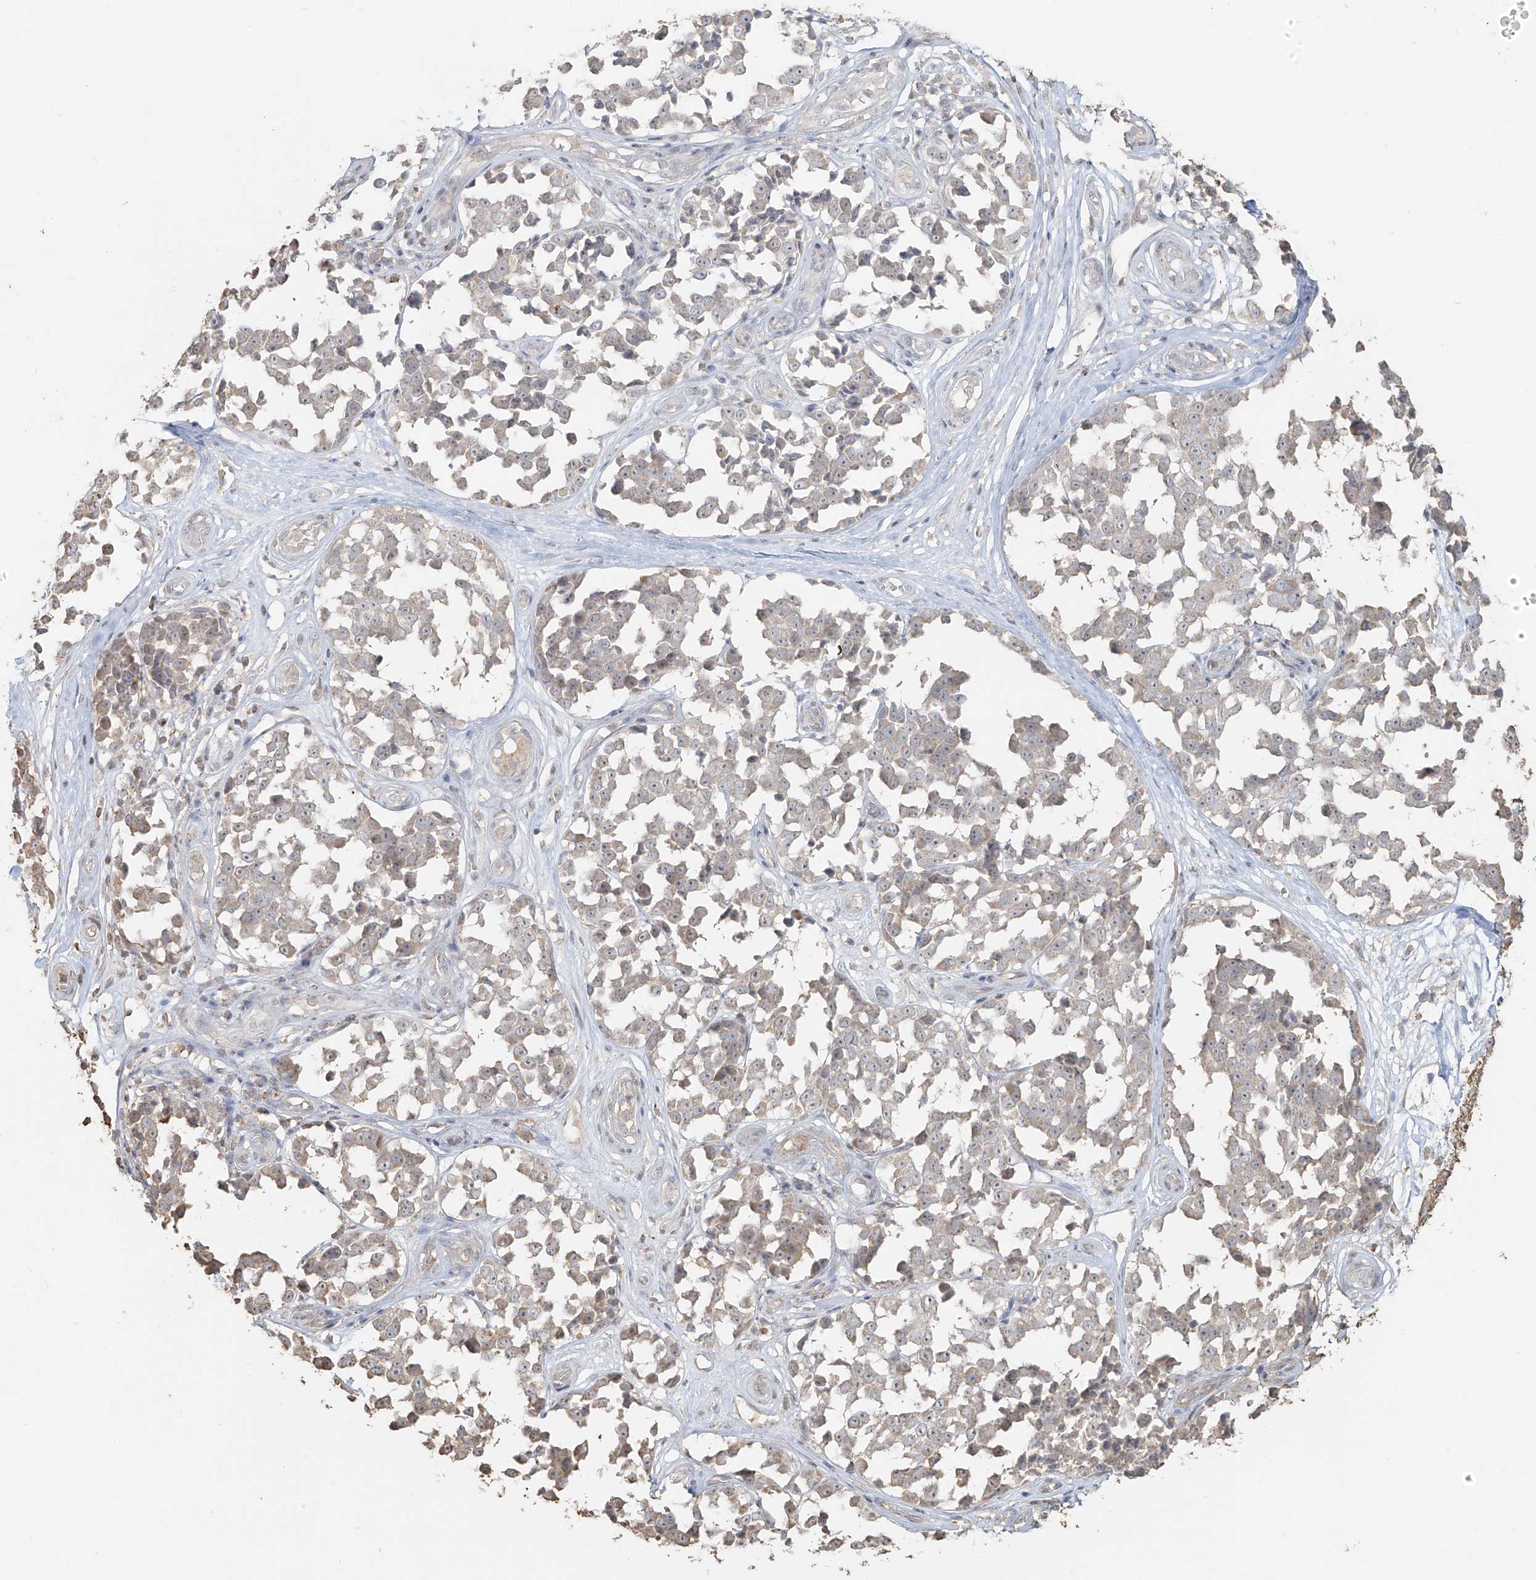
{"staining": {"intensity": "weak", "quantity": "<25%", "location": "cytoplasmic/membranous"}, "tissue": "melanoma", "cell_type": "Tumor cells", "image_type": "cancer", "snomed": [{"axis": "morphology", "description": "Malignant melanoma, NOS"}, {"axis": "topography", "description": "Skin"}], "caption": "Tumor cells are negative for brown protein staining in melanoma. Brightfield microscopy of immunohistochemistry stained with DAB (3,3'-diaminobenzidine) (brown) and hematoxylin (blue), captured at high magnification.", "gene": "NPHS1", "patient": {"sex": "female", "age": 64}}